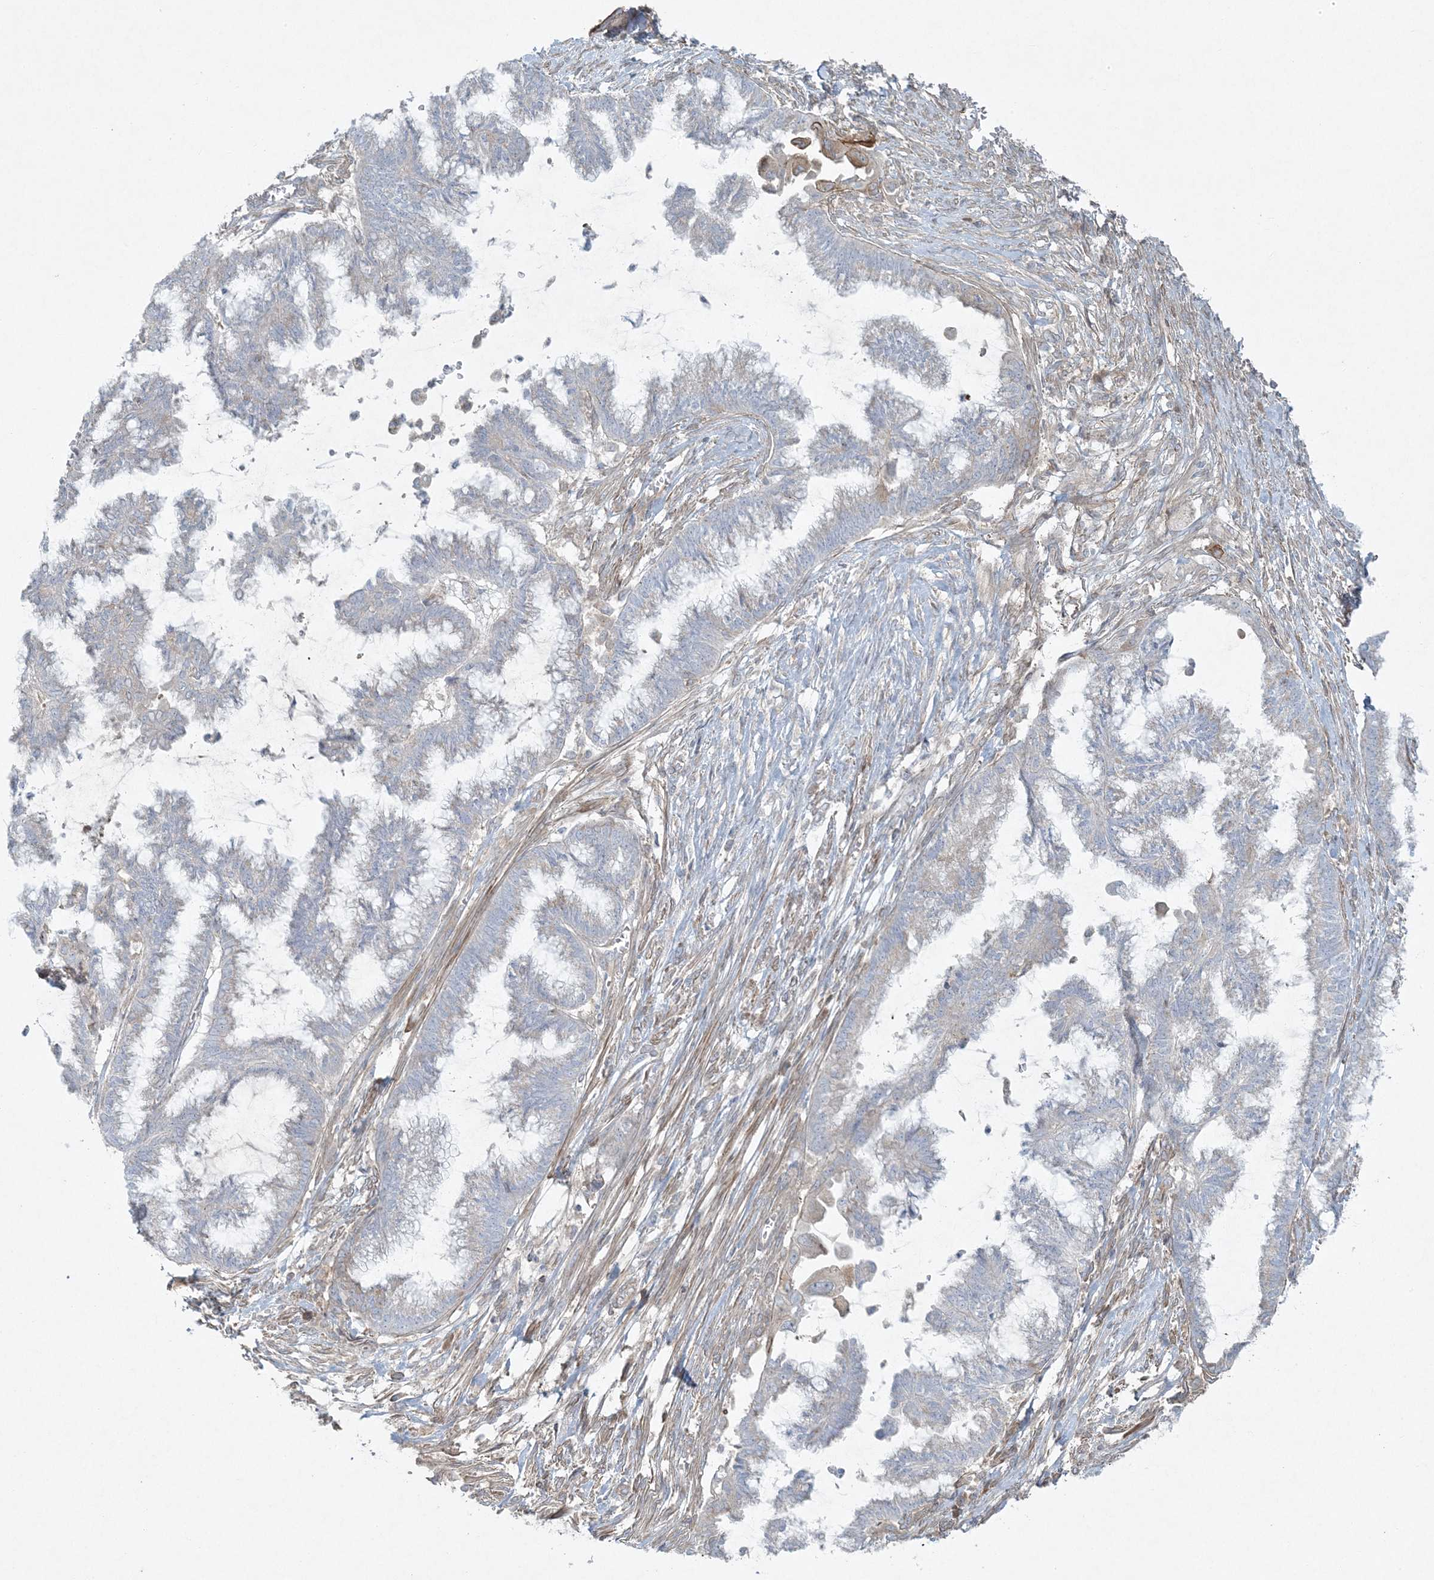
{"staining": {"intensity": "weak", "quantity": "<25%", "location": "cytoplasmic/membranous"}, "tissue": "endometrial cancer", "cell_type": "Tumor cells", "image_type": "cancer", "snomed": [{"axis": "morphology", "description": "Adenocarcinoma, NOS"}, {"axis": "topography", "description": "Endometrium"}], "caption": "Adenocarcinoma (endometrial) stained for a protein using immunohistochemistry shows no positivity tumor cells.", "gene": "PIK3R4", "patient": {"sex": "female", "age": 86}}